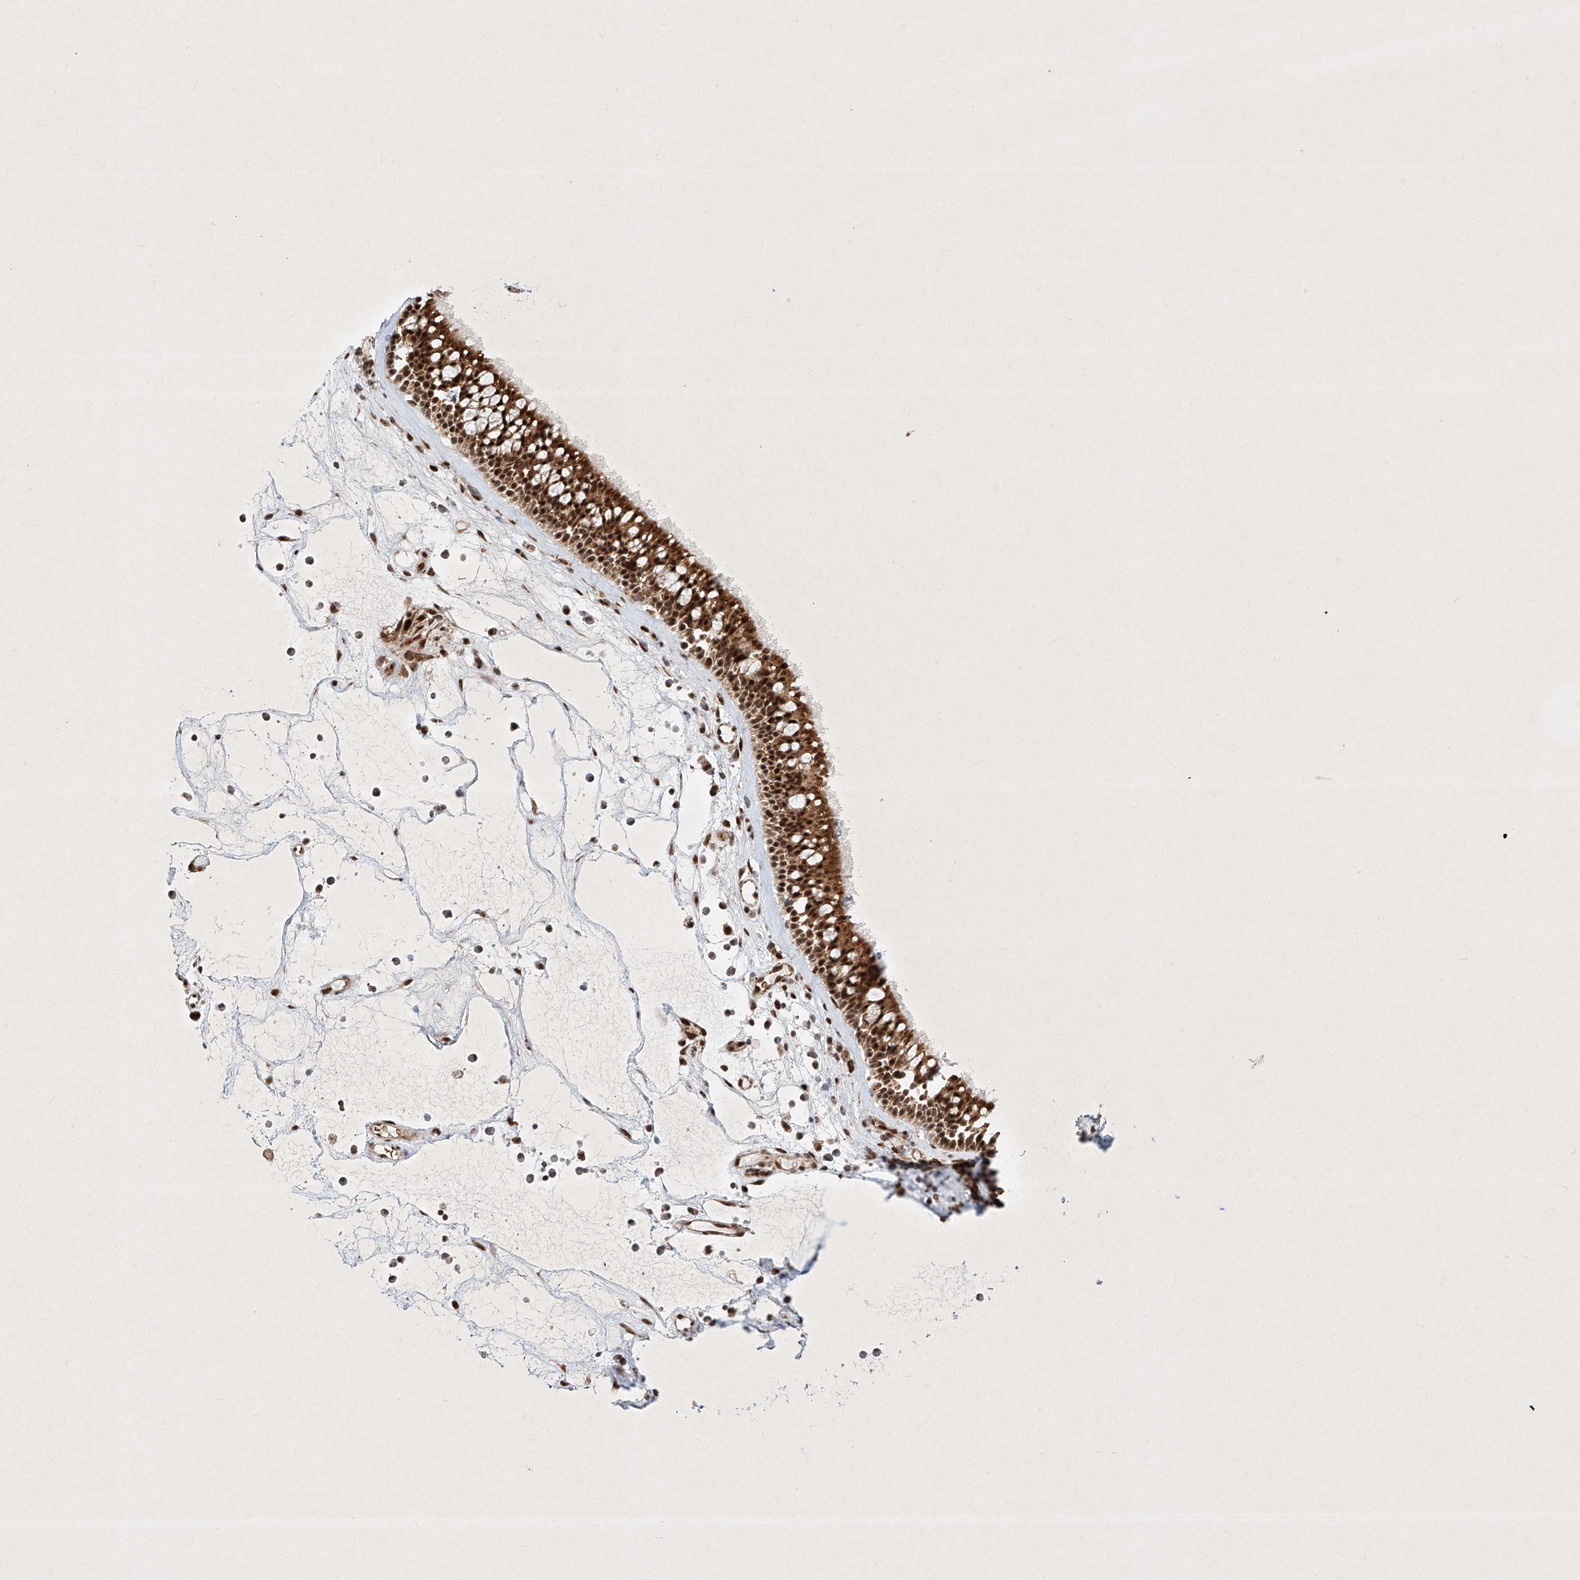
{"staining": {"intensity": "strong", "quantity": ">75%", "location": "cytoplasmic/membranous,nuclear"}, "tissue": "nasopharynx", "cell_type": "Respiratory epithelial cells", "image_type": "normal", "snomed": [{"axis": "morphology", "description": "Normal tissue, NOS"}, {"axis": "morphology", "description": "Inflammation, NOS"}, {"axis": "morphology", "description": "Malignant melanoma, Metastatic site"}, {"axis": "topography", "description": "Nasopharynx"}], "caption": "Nasopharynx stained for a protein shows strong cytoplasmic/membranous,nuclear positivity in respiratory epithelial cells. (Stains: DAB (3,3'-diaminobenzidine) in brown, nuclei in blue, Microscopy: brightfield microscopy at high magnification).", "gene": "EPG5", "patient": {"sex": "male", "age": 70}}